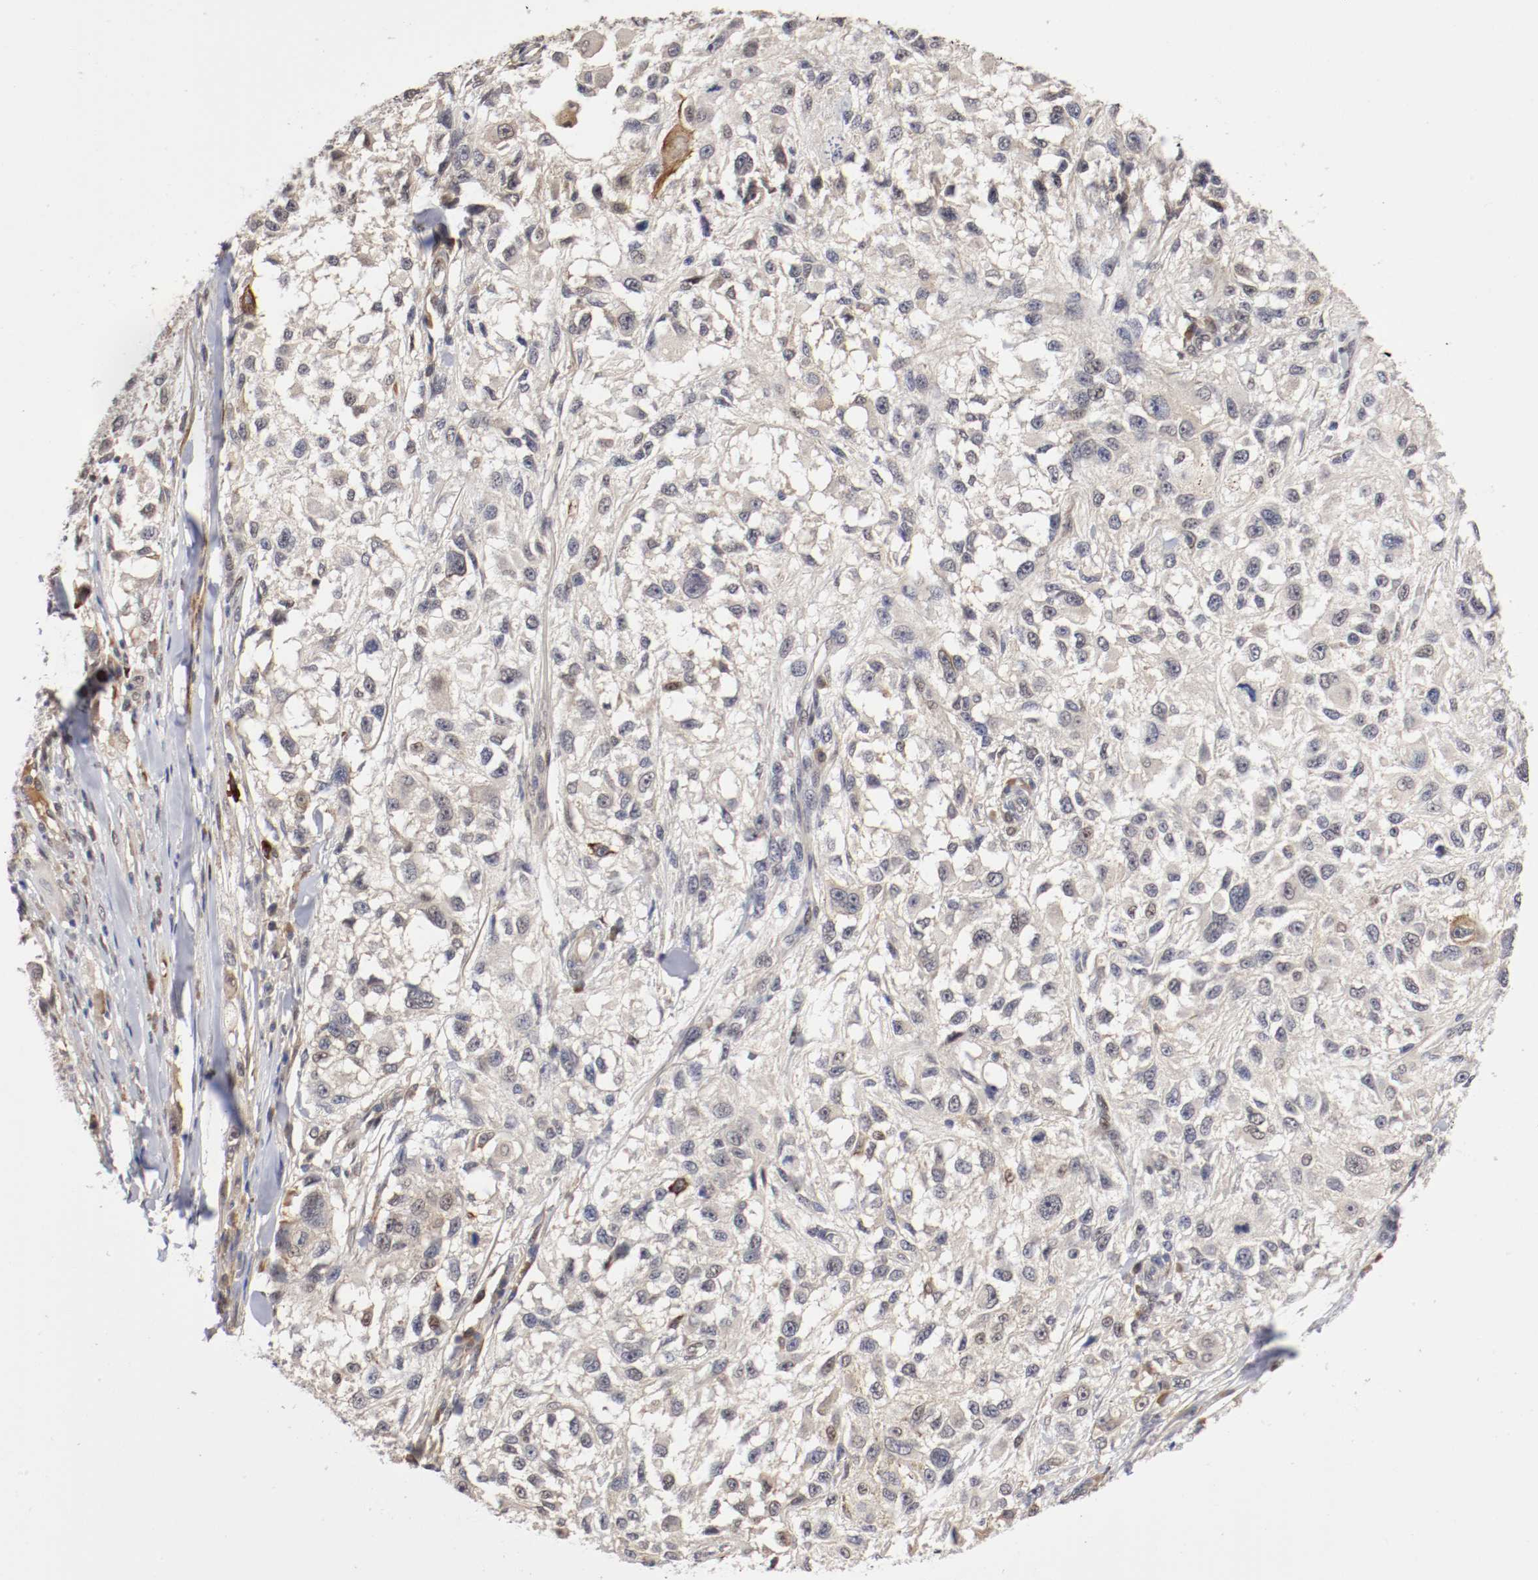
{"staining": {"intensity": "negative", "quantity": "none", "location": "none"}, "tissue": "melanoma", "cell_type": "Tumor cells", "image_type": "cancer", "snomed": [{"axis": "morphology", "description": "Necrosis, NOS"}, {"axis": "morphology", "description": "Malignant melanoma, NOS"}, {"axis": "topography", "description": "Skin"}], "caption": "IHC image of human melanoma stained for a protein (brown), which exhibits no positivity in tumor cells.", "gene": "DNMT3B", "patient": {"sex": "female", "age": 87}}